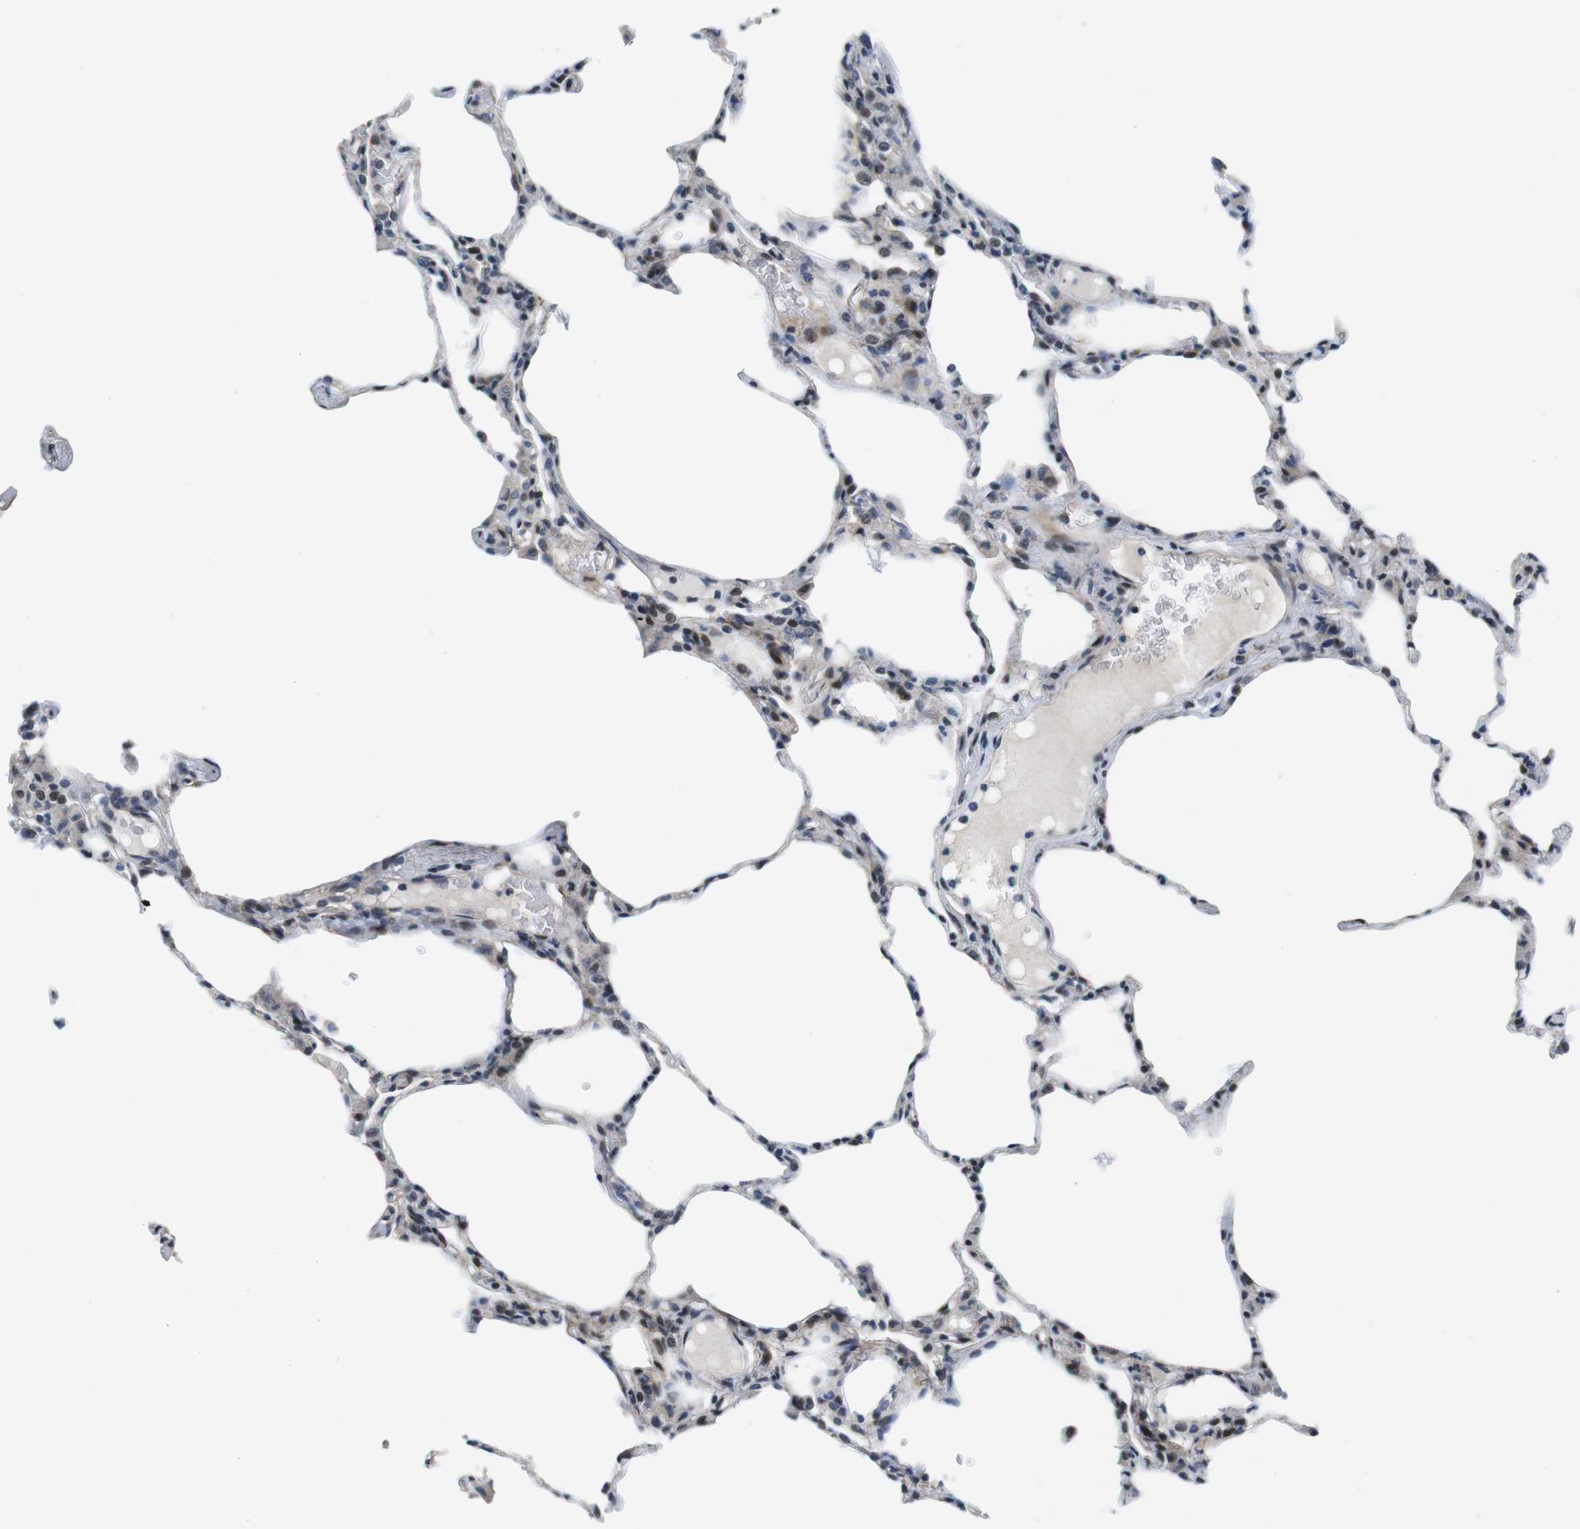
{"staining": {"intensity": "strong", "quantity": "25%-75%", "location": "nuclear"}, "tissue": "lung", "cell_type": "Alveolar cells", "image_type": "normal", "snomed": [{"axis": "morphology", "description": "Normal tissue, NOS"}, {"axis": "topography", "description": "Lung"}], "caption": "A histopathology image of lung stained for a protein shows strong nuclear brown staining in alveolar cells.", "gene": "MLH1", "patient": {"sex": "female", "age": 49}}